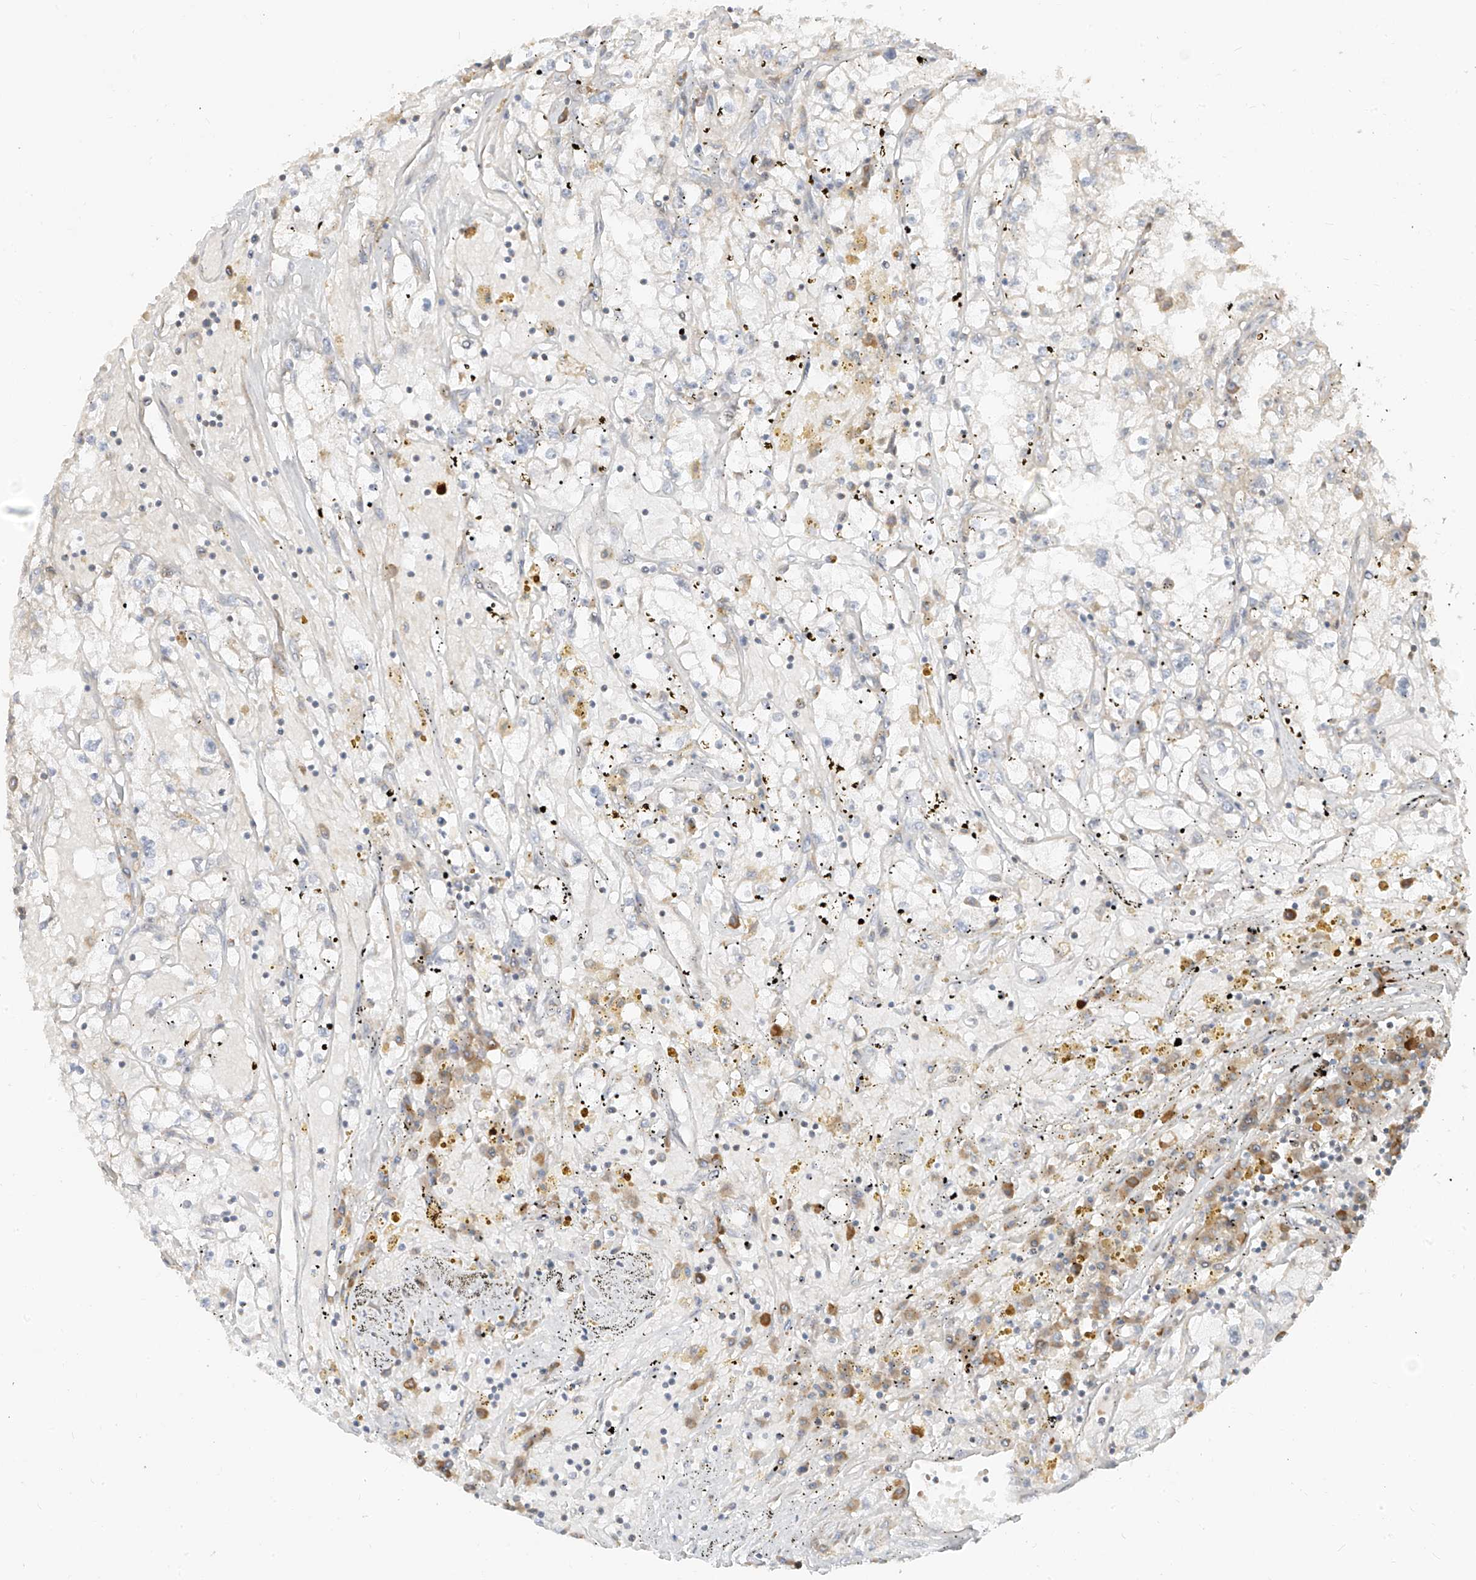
{"staining": {"intensity": "negative", "quantity": "none", "location": "none"}, "tissue": "renal cancer", "cell_type": "Tumor cells", "image_type": "cancer", "snomed": [{"axis": "morphology", "description": "Adenocarcinoma, NOS"}, {"axis": "topography", "description": "Kidney"}], "caption": "DAB (3,3'-diaminobenzidine) immunohistochemical staining of renal cancer demonstrates no significant staining in tumor cells.", "gene": "ZMYM2", "patient": {"sex": "male", "age": 56}}